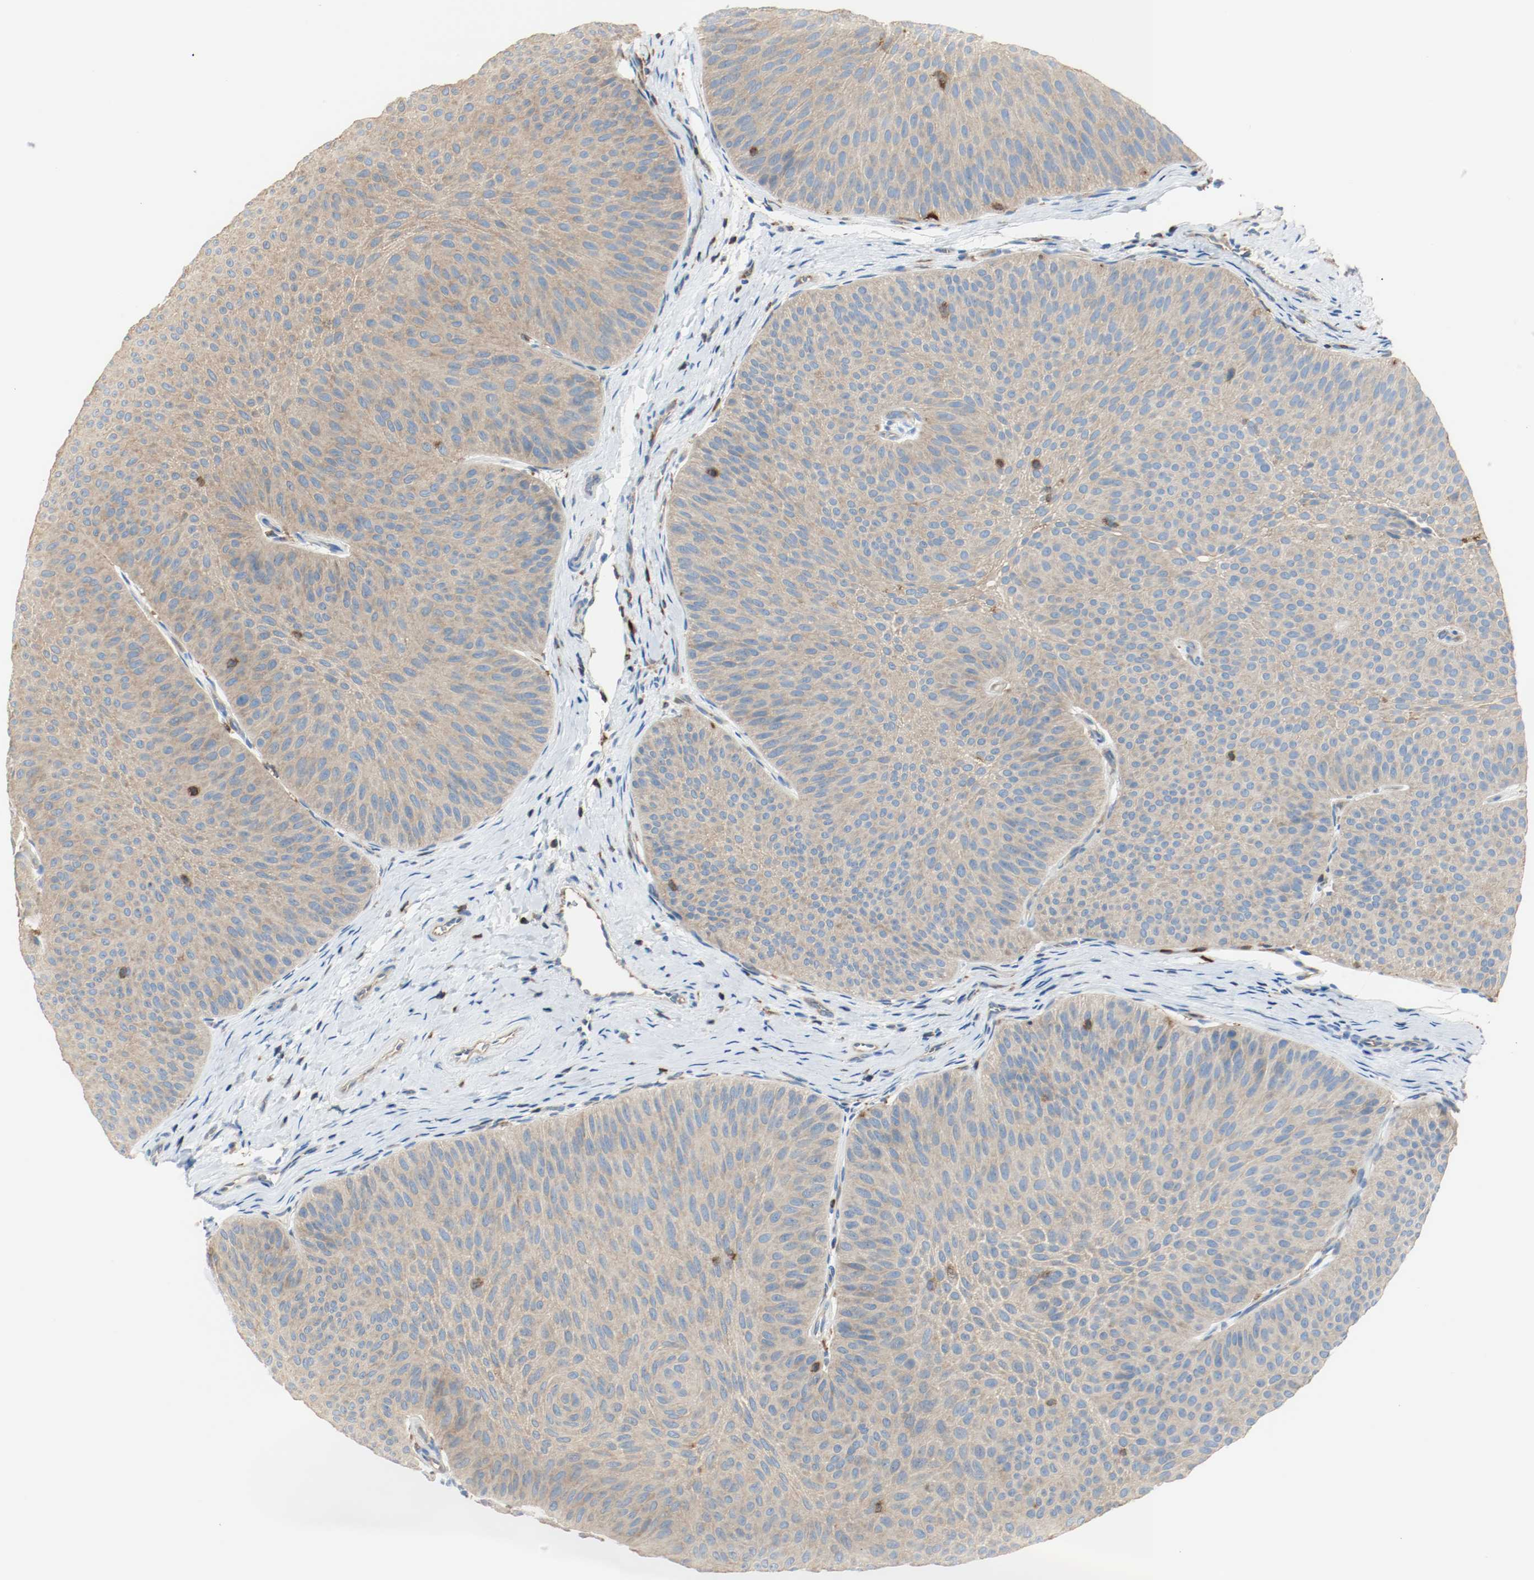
{"staining": {"intensity": "weak", "quantity": ">75%", "location": "cytoplasmic/membranous"}, "tissue": "urothelial cancer", "cell_type": "Tumor cells", "image_type": "cancer", "snomed": [{"axis": "morphology", "description": "Urothelial carcinoma, Low grade"}, {"axis": "topography", "description": "Urinary bladder"}], "caption": "IHC (DAB (3,3'-diaminobenzidine)) staining of urothelial cancer exhibits weak cytoplasmic/membranous protein staining in about >75% of tumor cells.", "gene": "ARPC1B", "patient": {"sex": "female", "age": 60}}